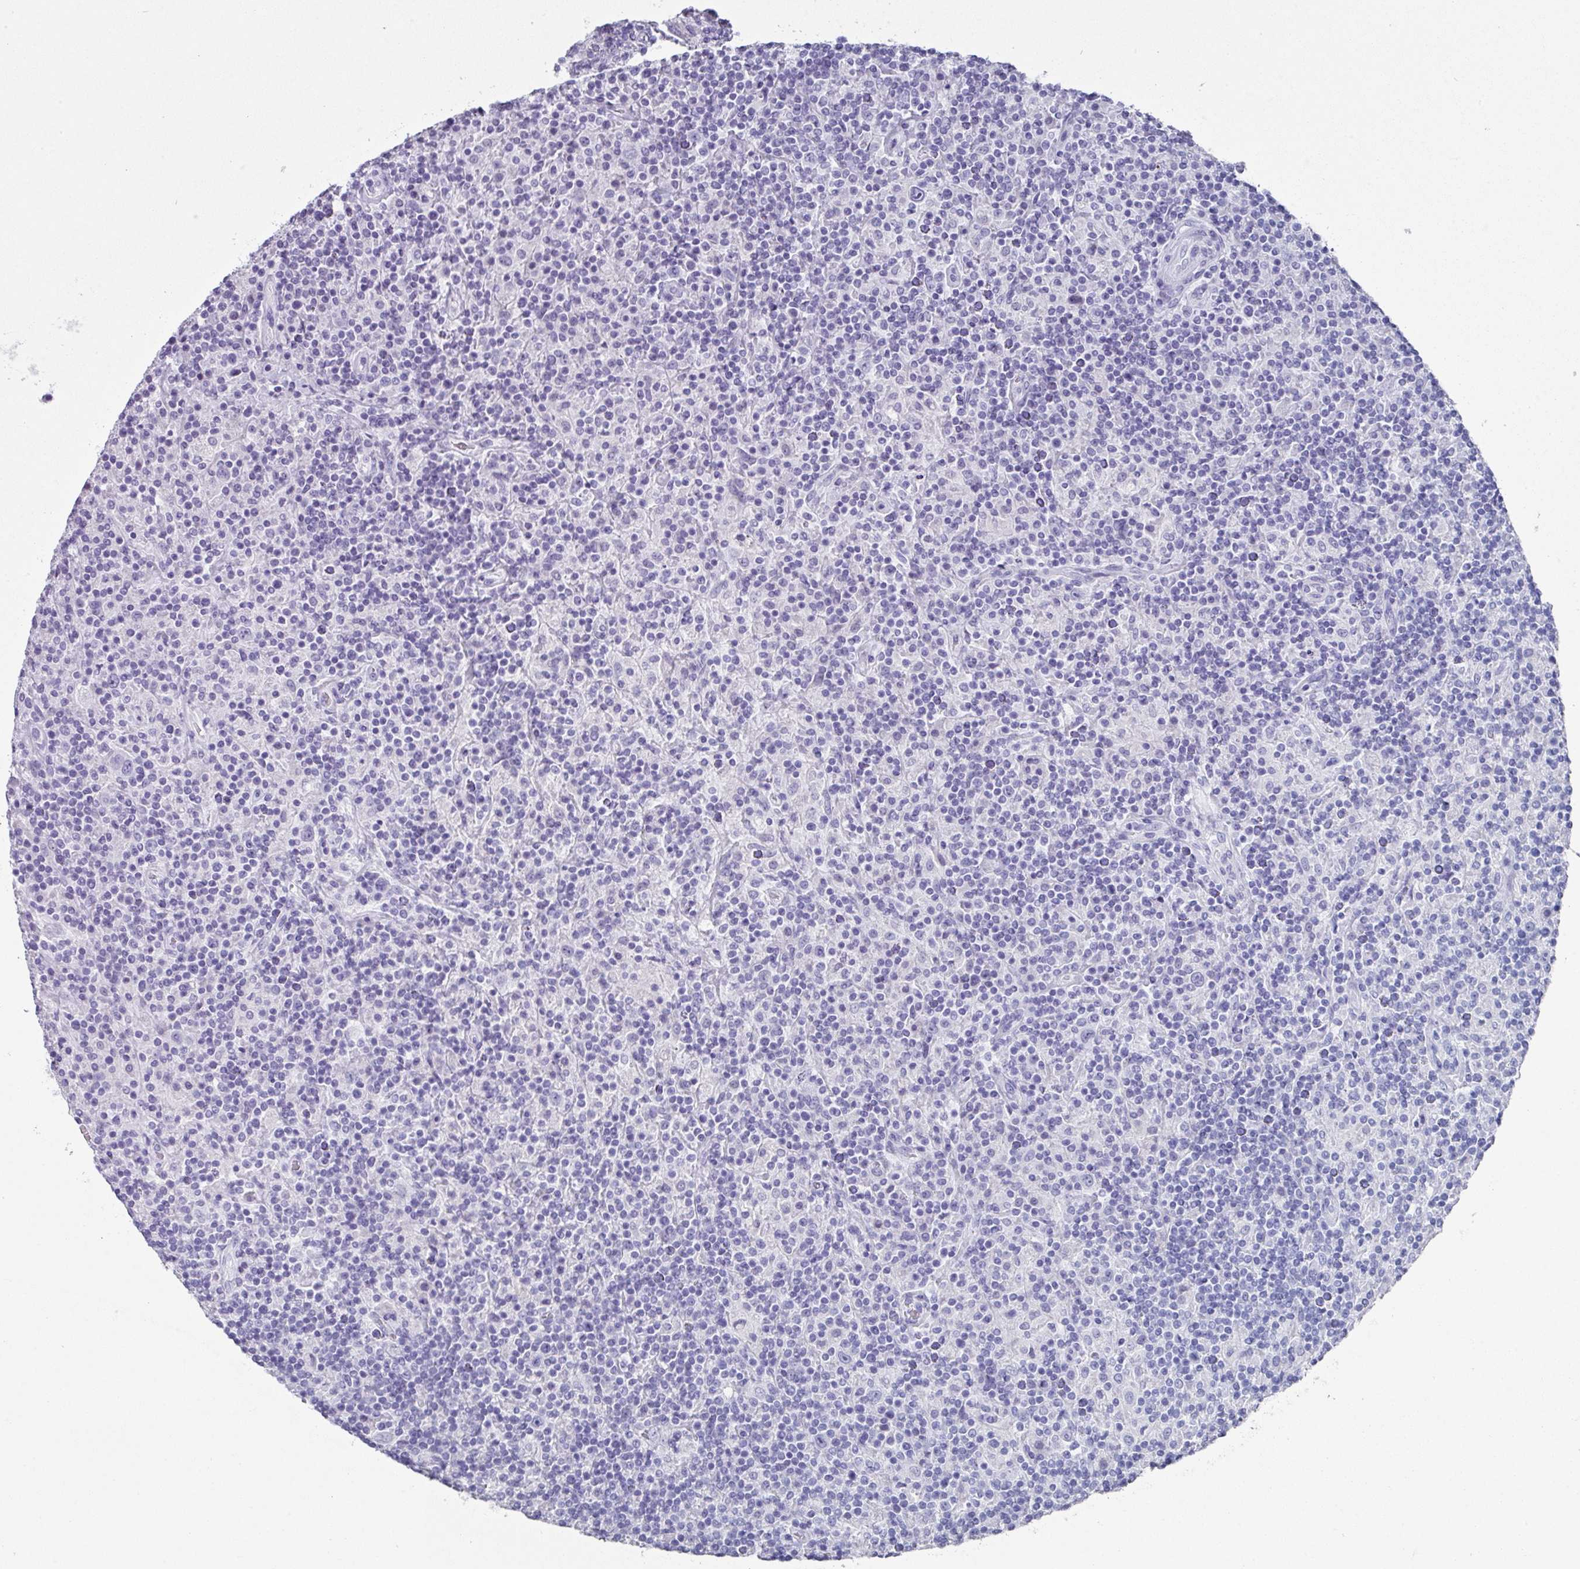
{"staining": {"intensity": "negative", "quantity": "none", "location": "none"}, "tissue": "lymphoma", "cell_type": "Tumor cells", "image_type": "cancer", "snomed": [{"axis": "morphology", "description": "Hodgkin's disease, NOS"}, {"axis": "topography", "description": "Lymph node"}], "caption": "Immunohistochemistry photomicrograph of lymphoma stained for a protein (brown), which shows no staining in tumor cells.", "gene": "PEX10", "patient": {"sex": "male", "age": 70}}